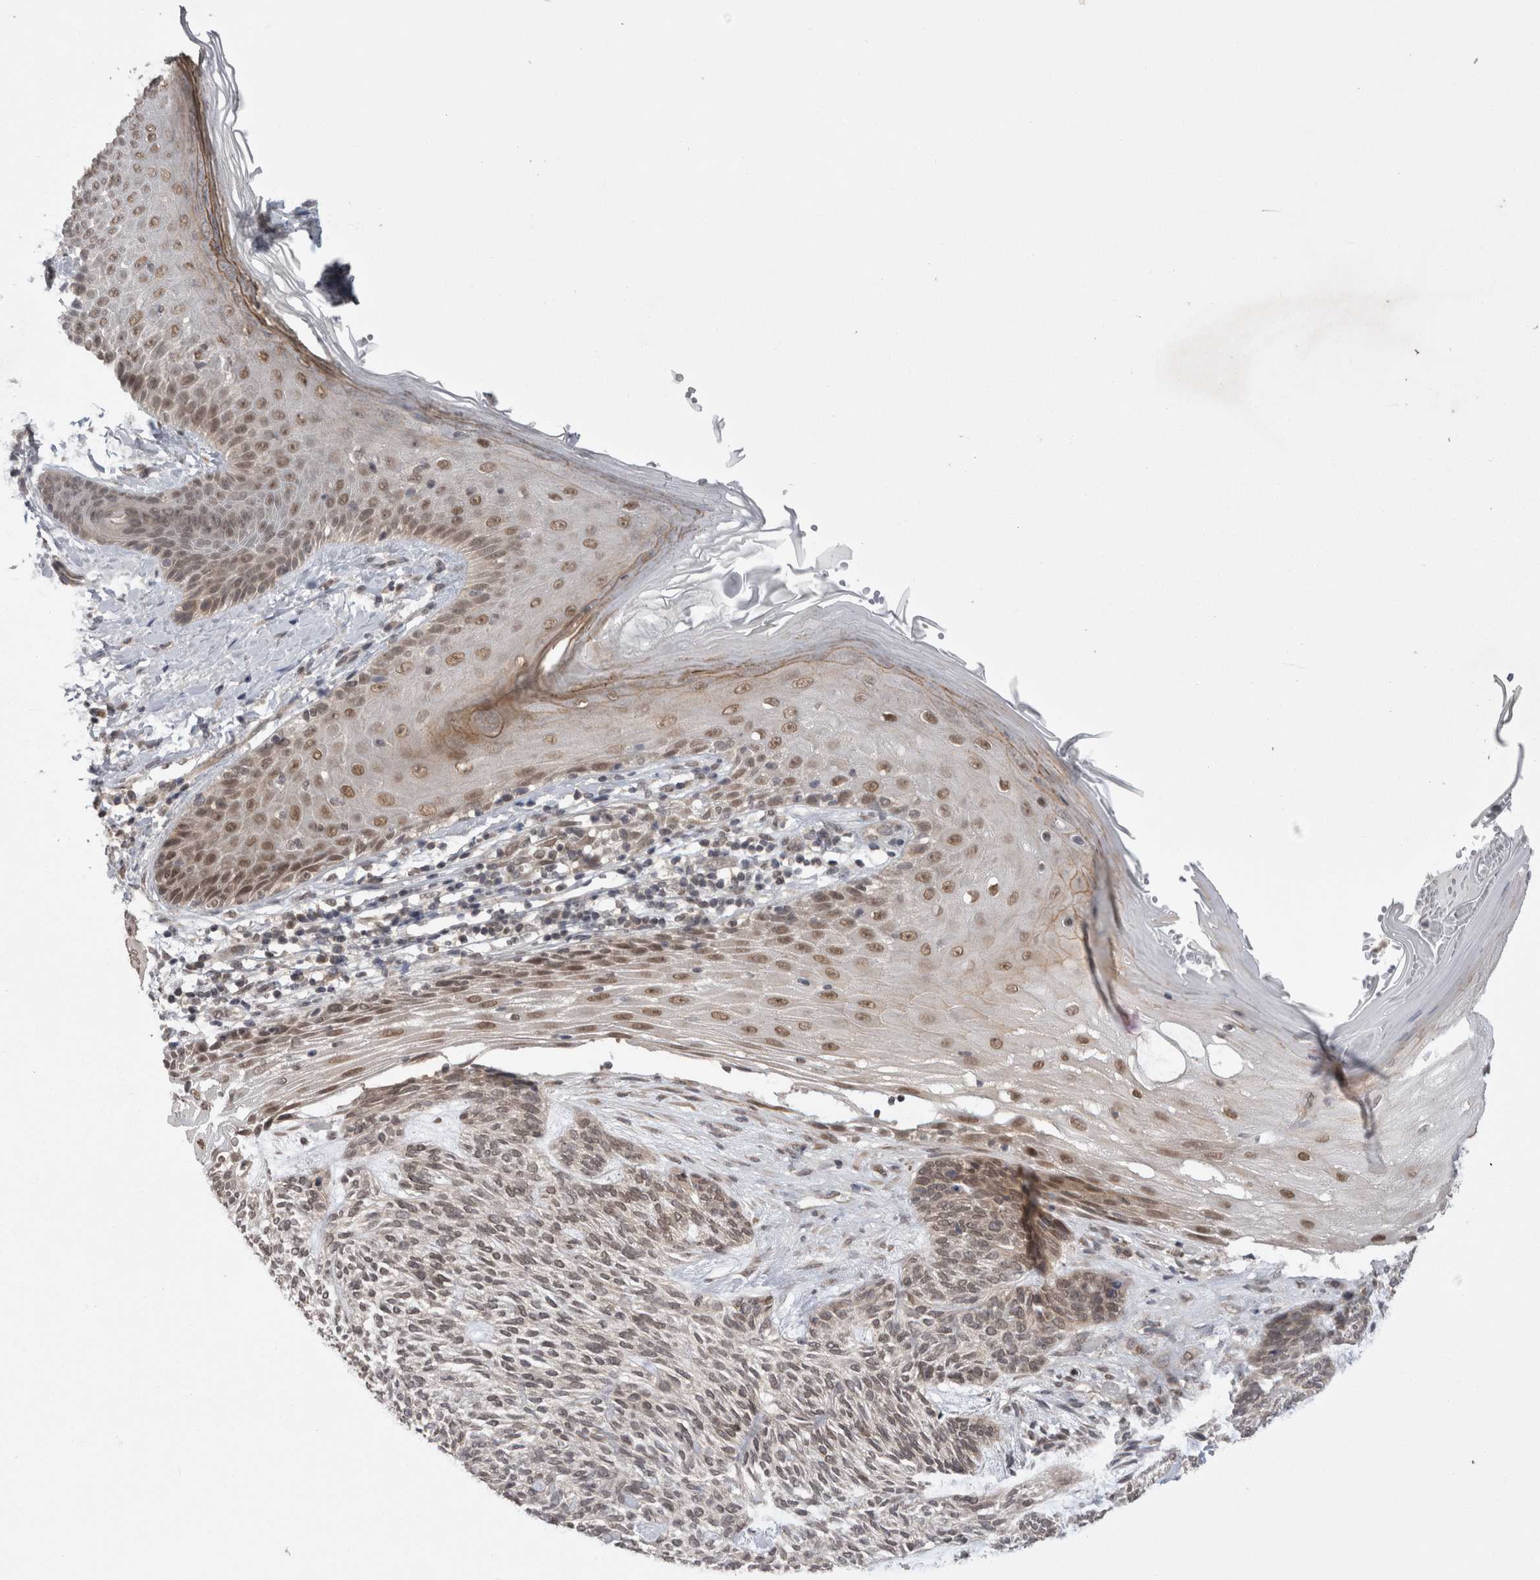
{"staining": {"intensity": "weak", "quantity": "<25%", "location": "nuclear"}, "tissue": "skin cancer", "cell_type": "Tumor cells", "image_type": "cancer", "snomed": [{"axis": "morphology", "description": "Basal cell carcinoma"}, {"axis": "topography", "description": "Skin"}], "caption": "A histopathology image of skin basal cell carcinoma stained for a protein exhibits no brown staining in tumor cells.", "gene": "ZNF341", "patient": {"sex": "male", "age": 55}}